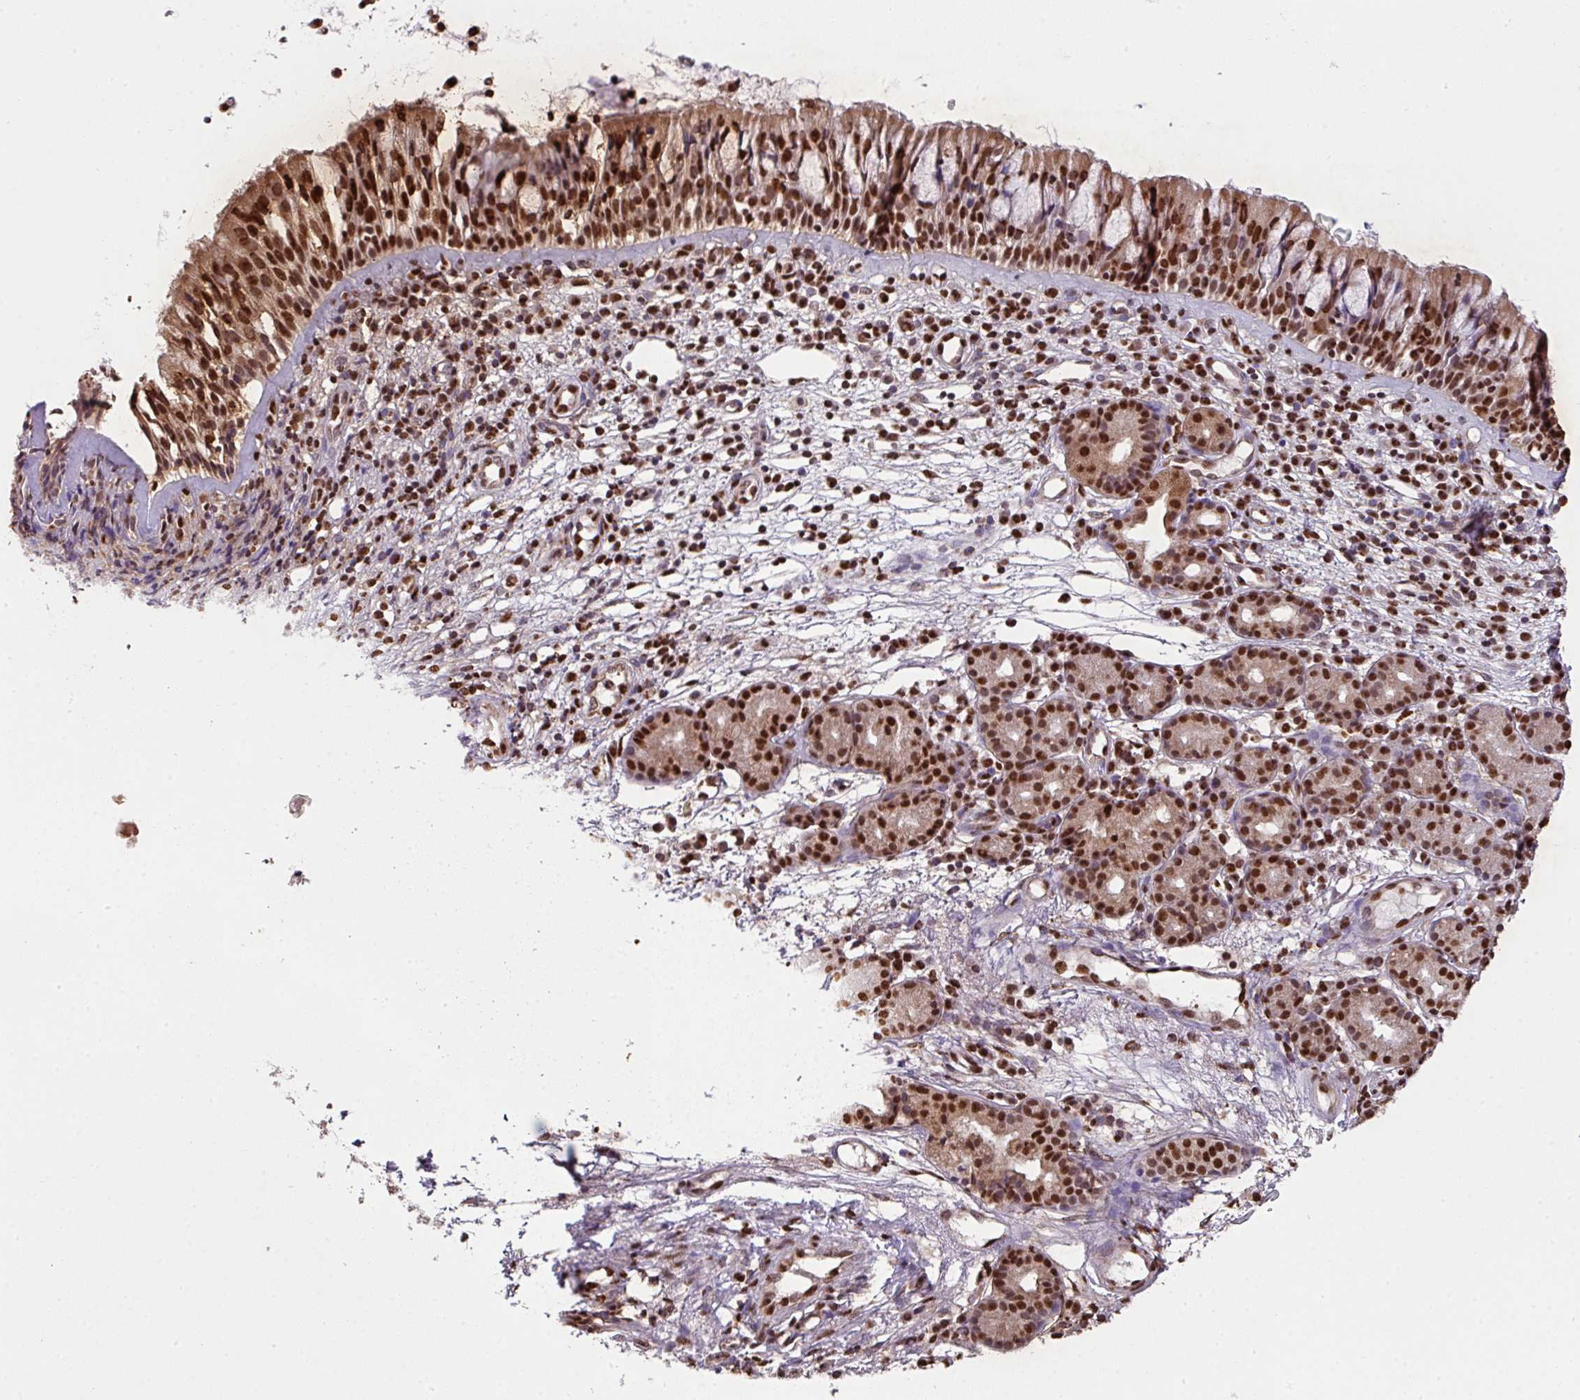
{"staining": {"intensity": "strong", "quantity": ">75%", "location": "cytoplasmic/membranous,nuclear"}, "tissue": "nasopharynx", "cell_type": "Respiratory epithelial cells", "image_type": "normal", "snomed": [{"axis": "morphology", "description": "Normal tissue, NOS"}, {"axis": "topography", "description": "Nasopharynx"}], "caption": "A brown stain highlights strong cytoplasmic/membranous,nuclear positivity of a protein in respiratory epithelial cells of unremarkable human nasopharynx. (IHC, brightfield microscopy, high magnification).", "gene": "PLK1", "patient": {"sex": "female", "age": 62}}